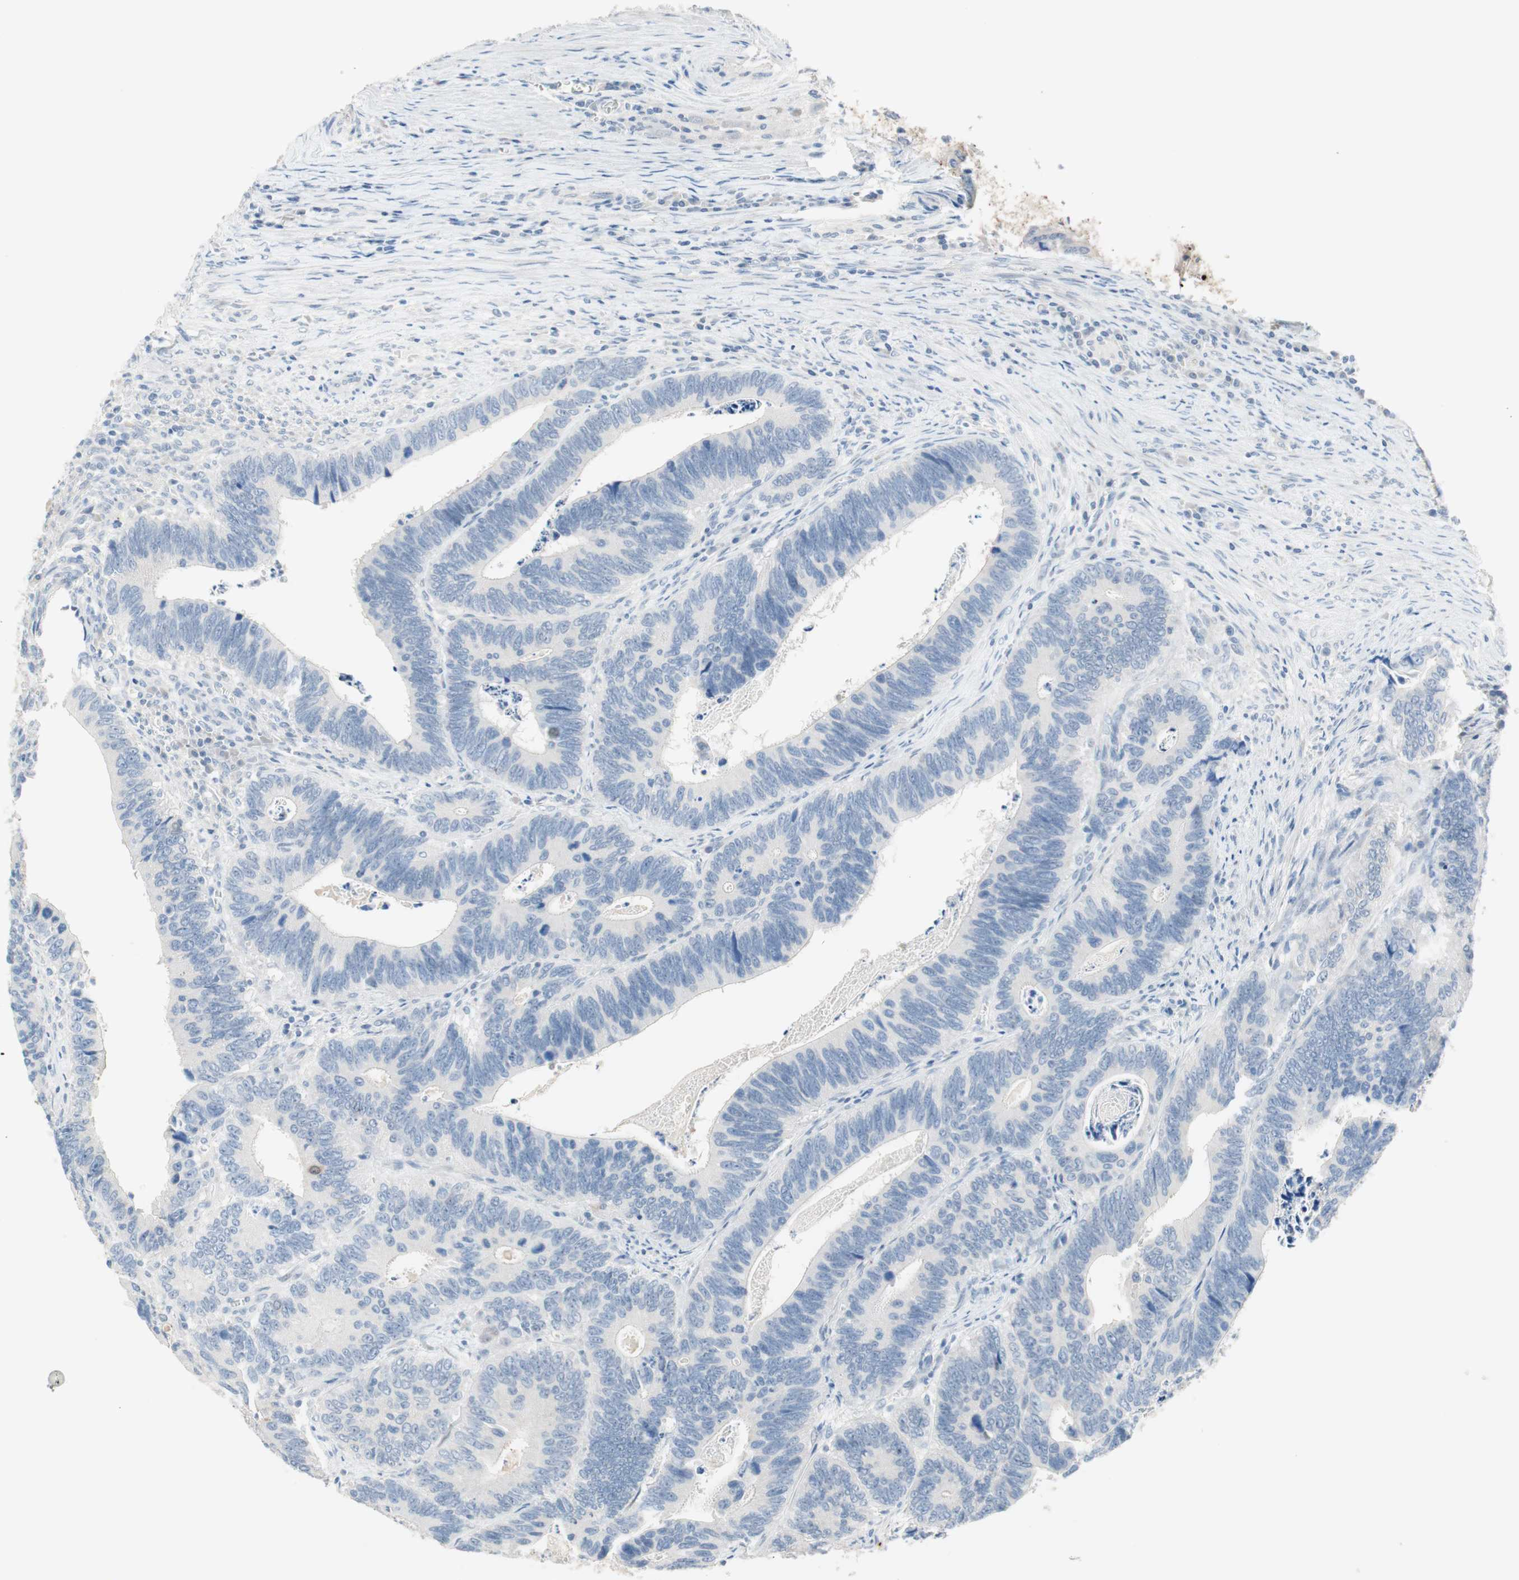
{"staining": {"intensity": "negative", "quantity": "none", "location": "none"}, "tissue": "colorectal cancer", "cell_type": "Tumor cells", "image_type": "cancer", "snomed": [{"axis": "morphology", "description": "Adenocarcinoma, NOS"}, {"axis": "topography", "description": "Colon"}], "caption": "Micrograph shows no significant protein expression in tumor cells of adenocarcinoma (colorectal).", "gene": "PDZK1", "patient": {"sex": "male", "age": 72}}